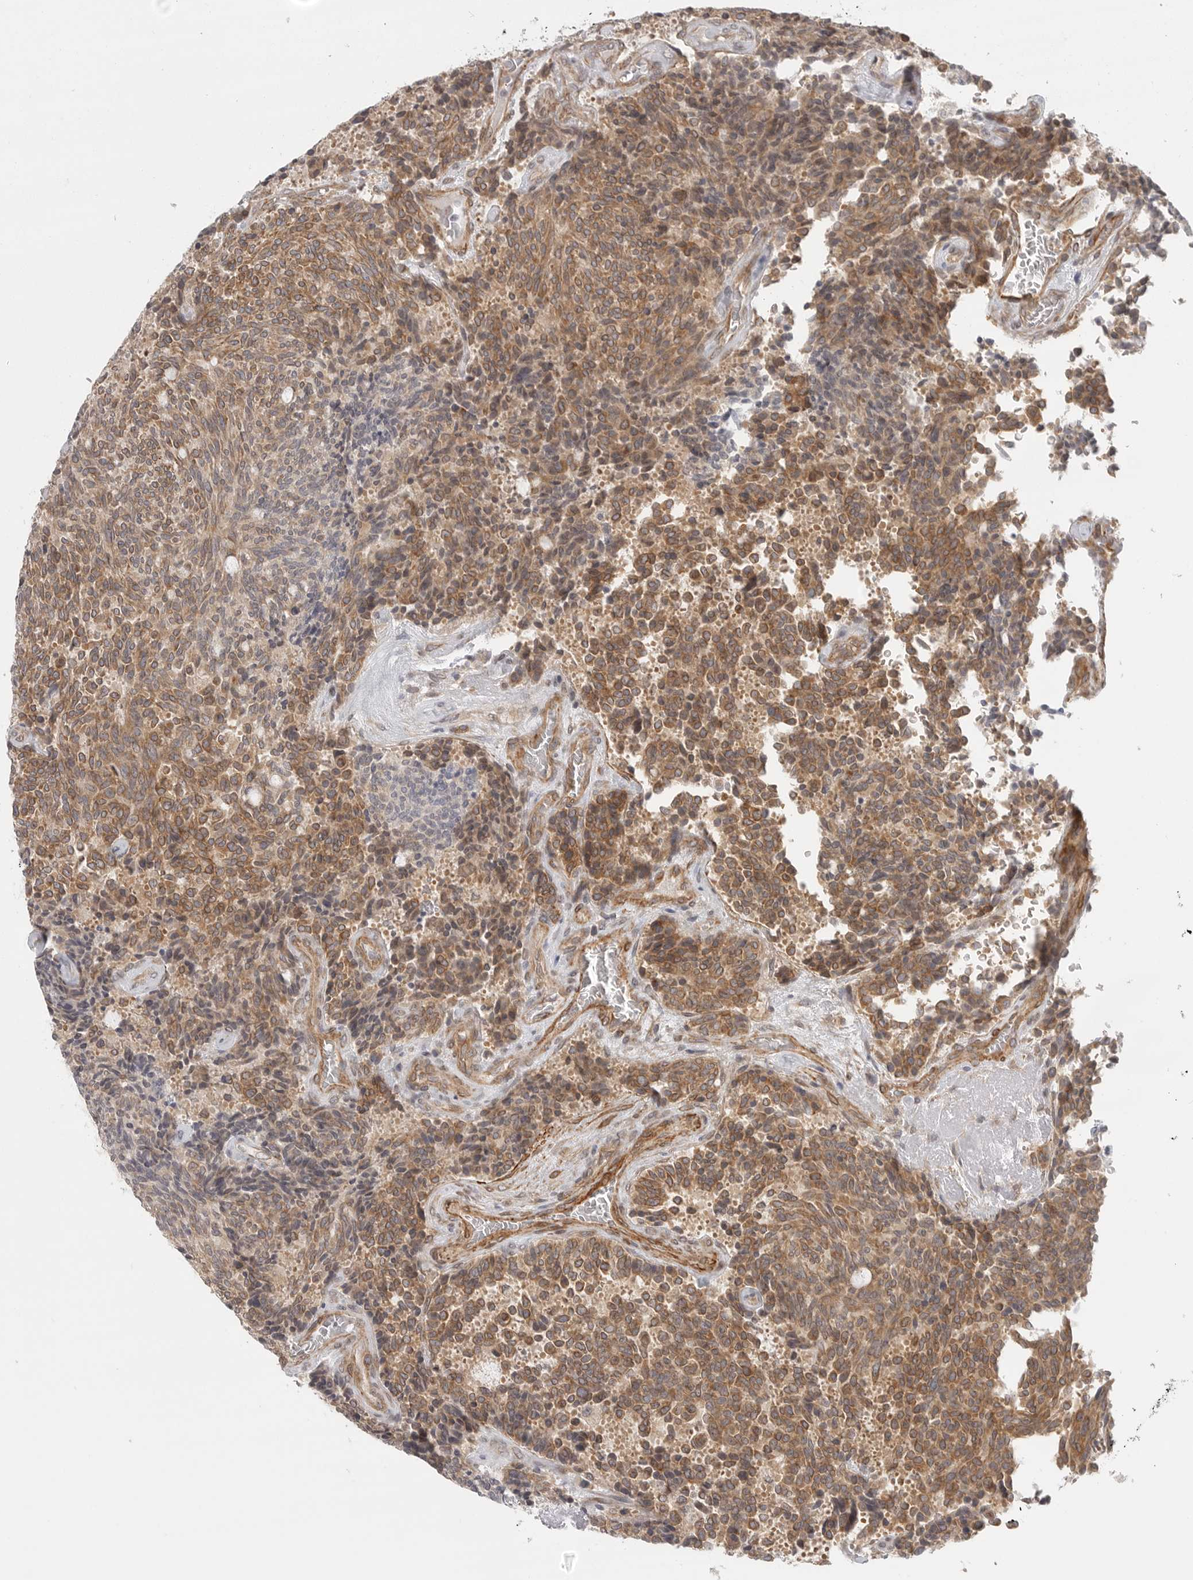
{"staining": {"intensity": "moderate", "quantity": ">75%", "location": "cytoplasmic/membranous"}, "tissue": "carcinoid", "cell_type": "Tumor cells", "image_type": "cancer", "snomed": [{"axis": "morphology", "description": "Carcinoid, malignant, NOS"}, {"axis": "topography", "description": "Pancreas"}], "caption": "Carcinoid stained with DAB (3,3'-diaminobenzidine) immunohistochemistry displays medium levels of moderate cytoplasmic/membranous expression in approximately >75% of tumor cells.", "gene": "CERS2", "patient": {"sex": "female", "age": 54}}